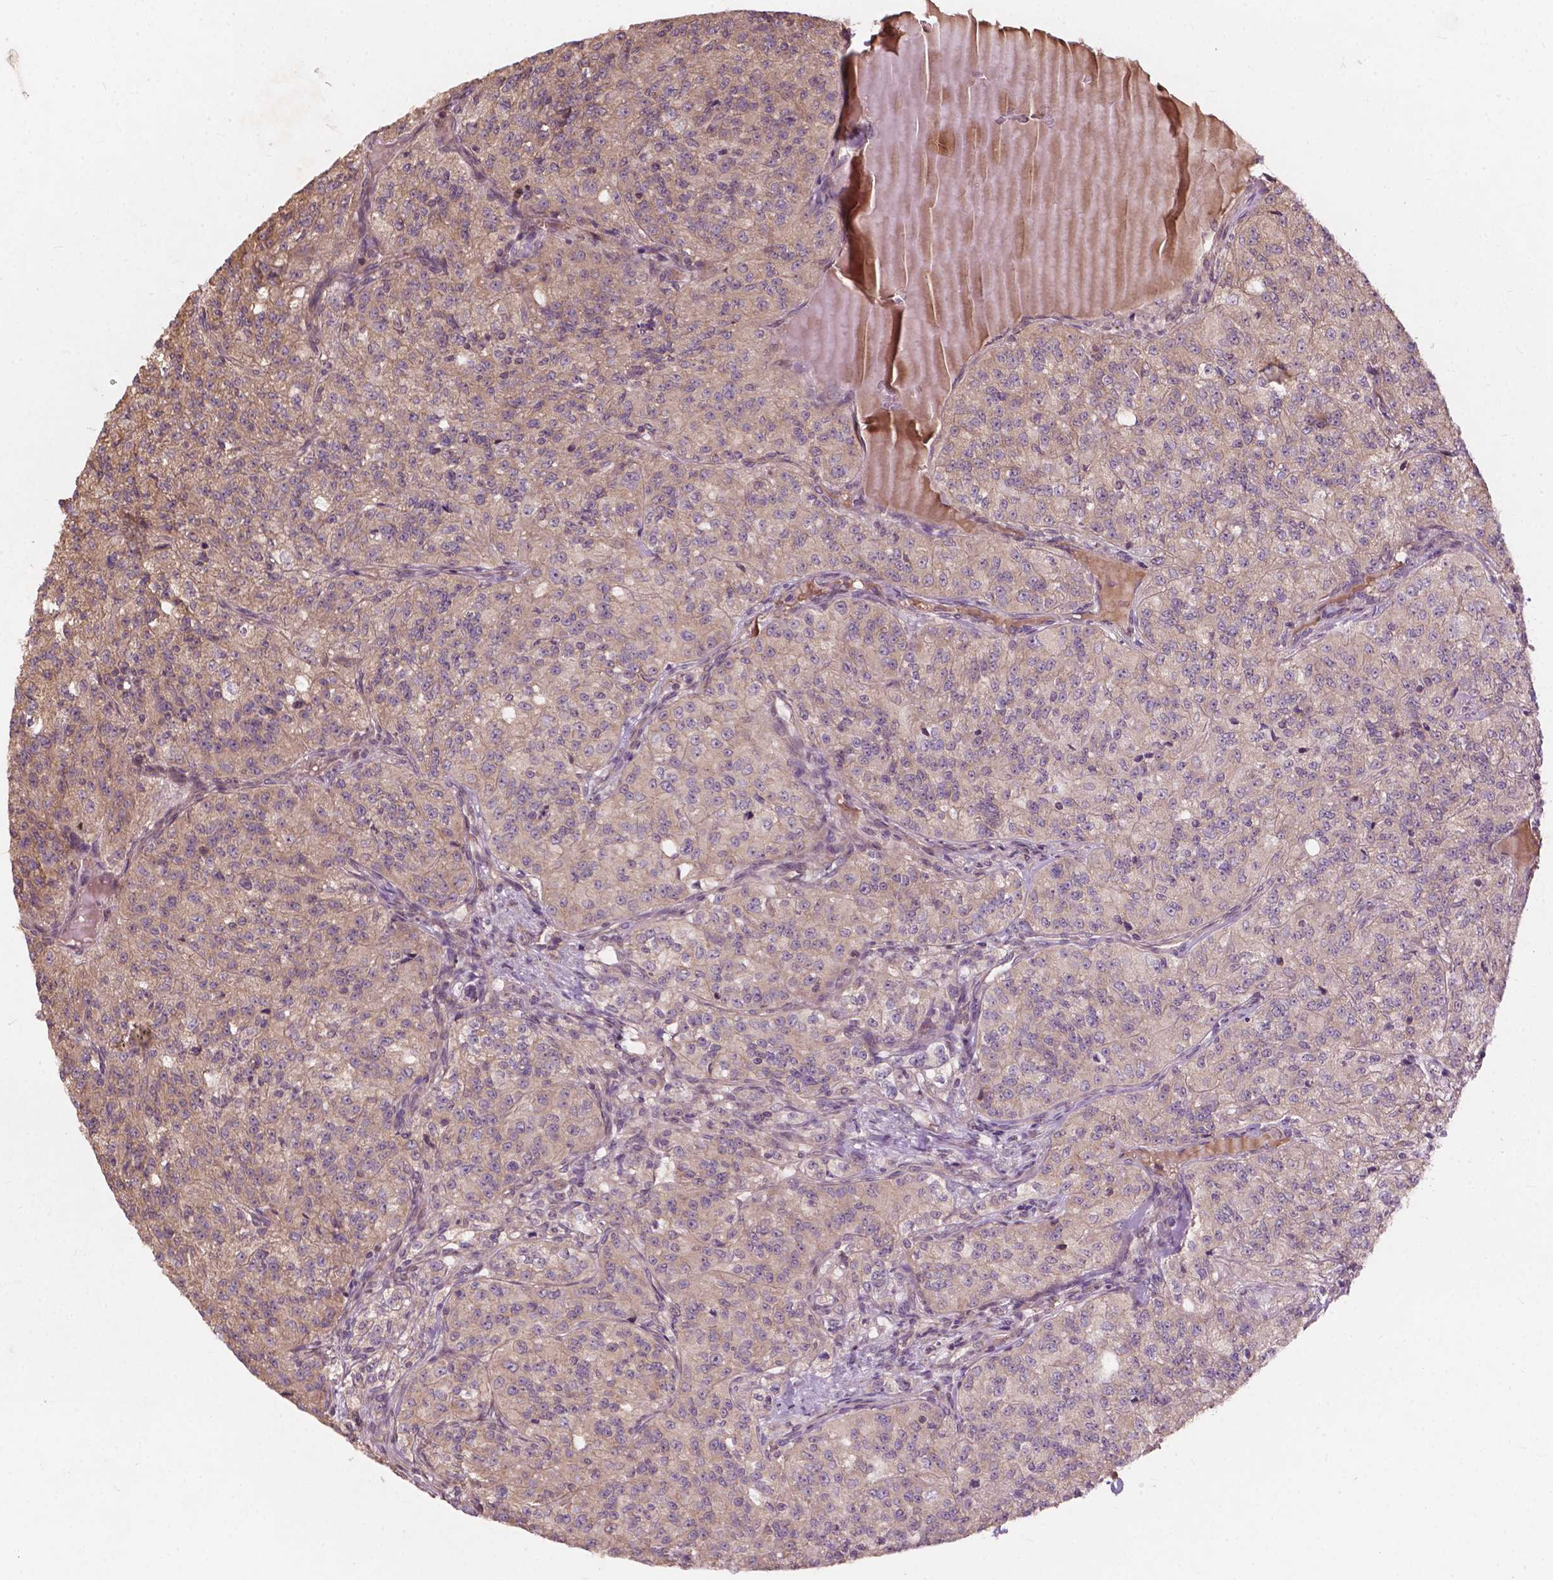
{"staining": {"intensity": "weak", "quantity": "25%-75%", "location": "cytoplasmic/membranous"}, "tissue": "renal cancer", "cell_type": "Tumor cells", "image_type": "cancer", "snomed": [{"axis": "morphology", "description": "Adenocarcinoma, NOS"}, {"axis": "topography", "description": "Kidney"}], "caption": "Renal cancer (adenocarcinoma) tissue displays weak cytoplasmic/membranous staining in about 25%-75% of tumor cells", "gene": "CDC42BPA", "patient": {"sex": "female", "age": 63}}